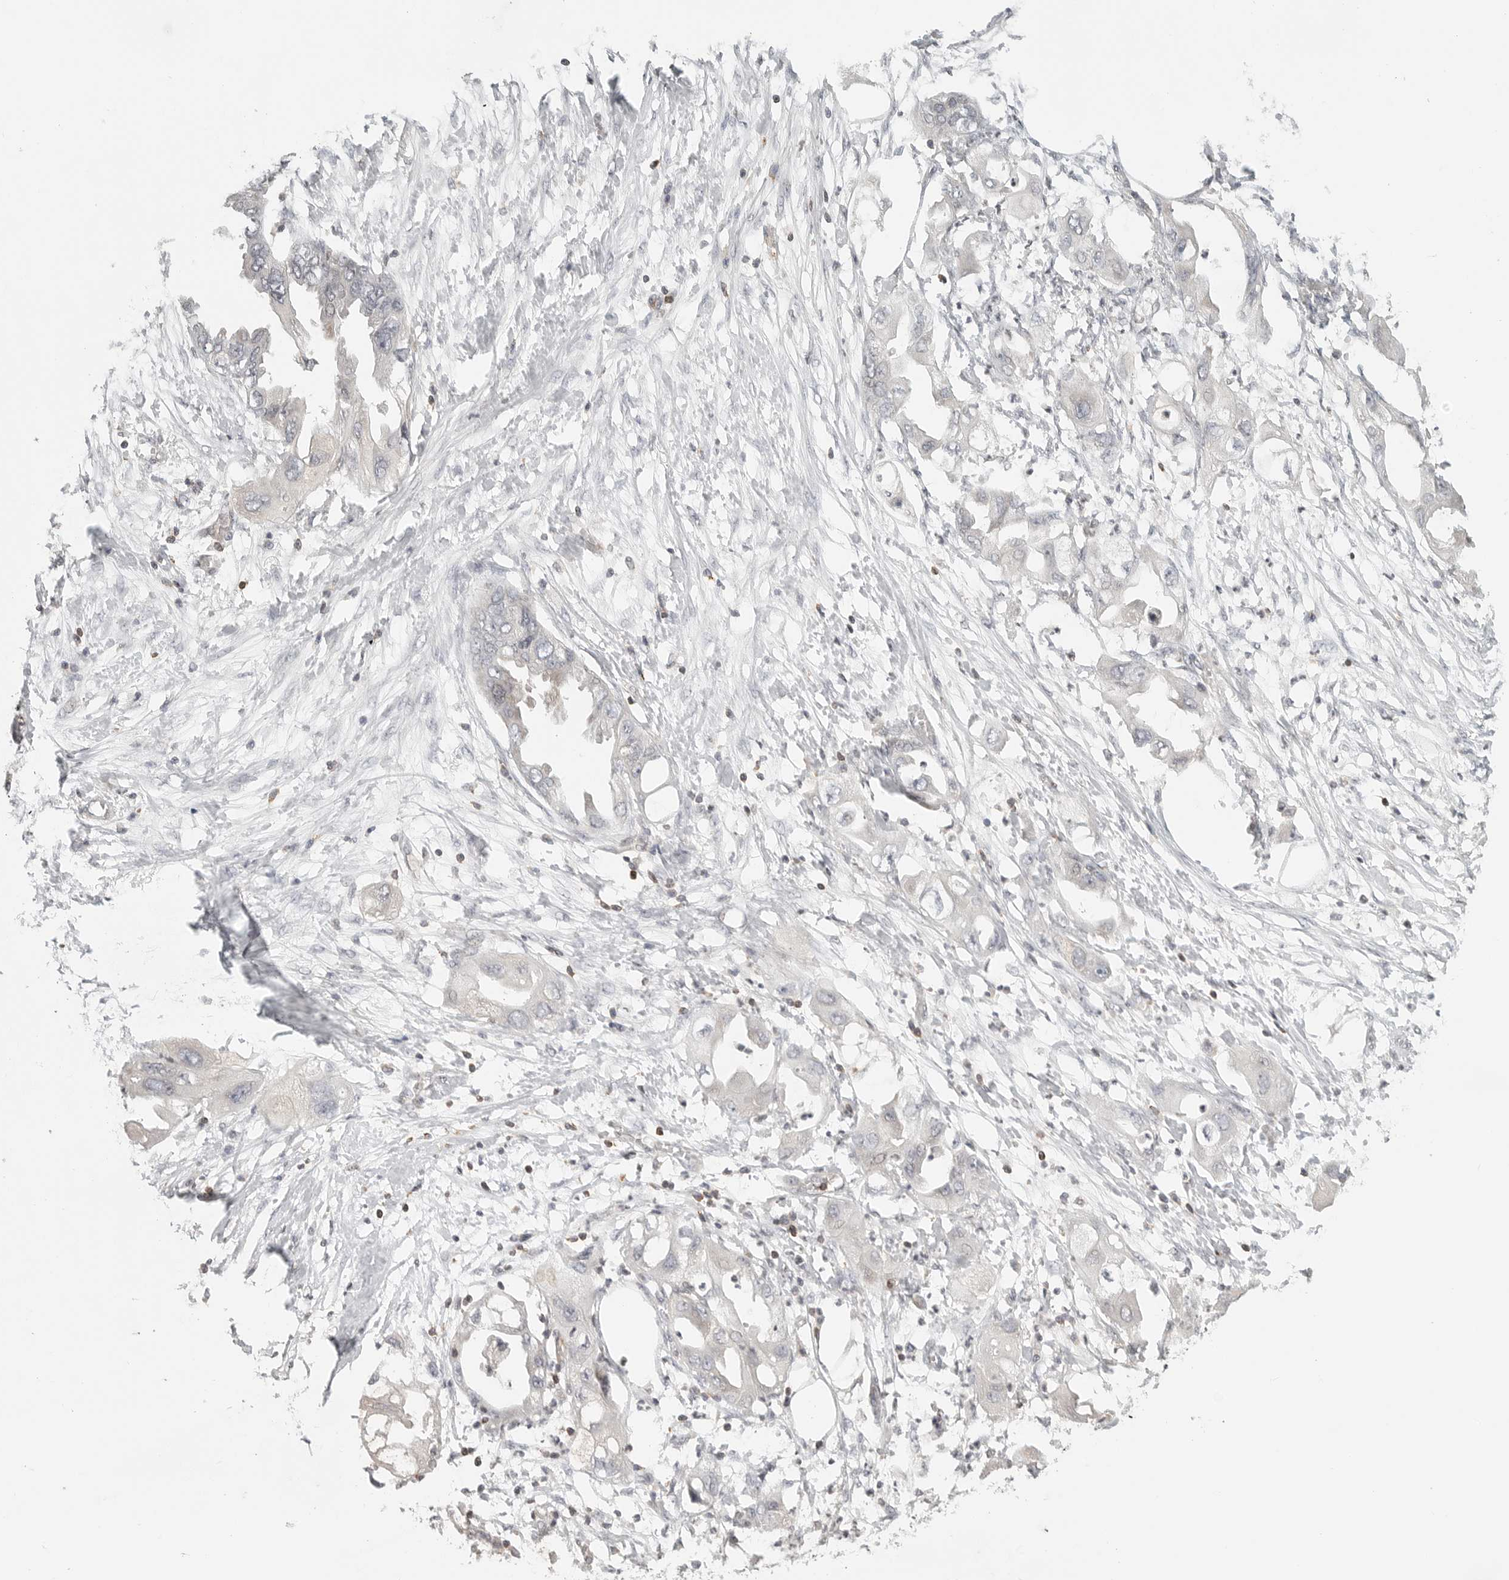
{"staining": {"intensity": "negative", "quantity": "none", "location": "none"}, "tissue": "endometrial cancer", "cell_type": "Tumor cells", "image_type": "cancer", "snomed": [{"axis": "morphology", "description": "Adenocarcinoma, NOS"}, {"axis": "morphology", "description": "Adenocarcinoma, metastatic, NOS"}, {"axis": "topography", "description": "Adipose tissue"}, {"axis": "topography", "description": "Endometrium"}], "caption": "Tumor cells show no significant protein positivity in endometrial cancer (adenocarcinoma).", "gene": "SH3KBP1", "patient": {"sex": "female", "age": 67}}